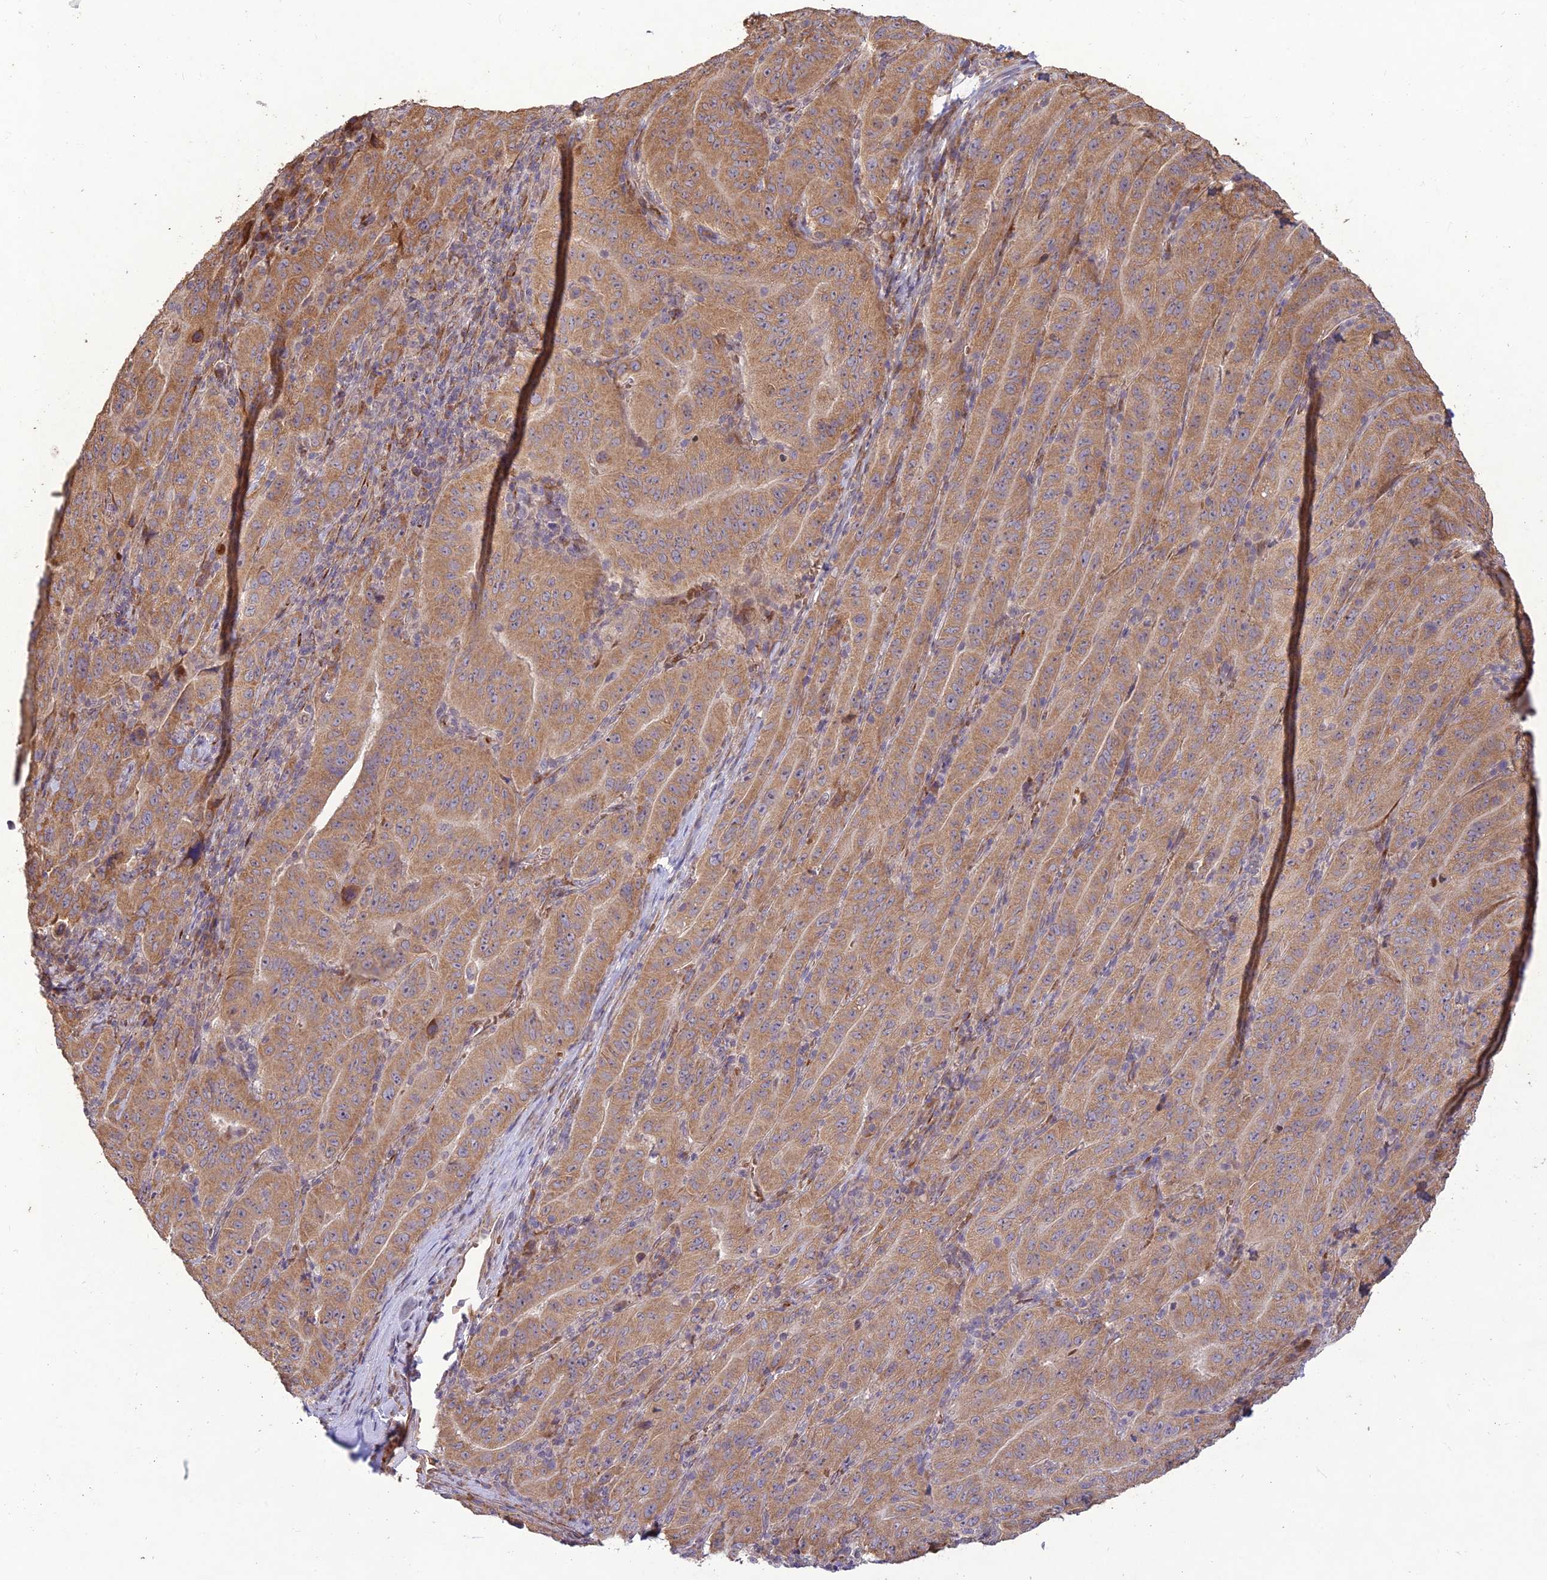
{"staining": {"intensity": "moderate", "quantity": ">75%", "location": "cytoplasmic/membranous"}, "tissue": "pancreatic cancer", "cell_type": "Tumor cells", "image_type": "cancer", "snomed": [{"axis": "morphology", "description": "Adenocarcinoma, NOS"}, {"axis": "topography", "description": "Pancreas"}], "caption": "High-power microscopy captured an immunohistochemistry photomicrograph of adenocarcinoma (pancreatic), revealing moderate cytoplasmic/membranous positivity in about >75% of tumor cells.", "gene": "PPP1R11", "patient": {"sex": "male", "age": 63}}